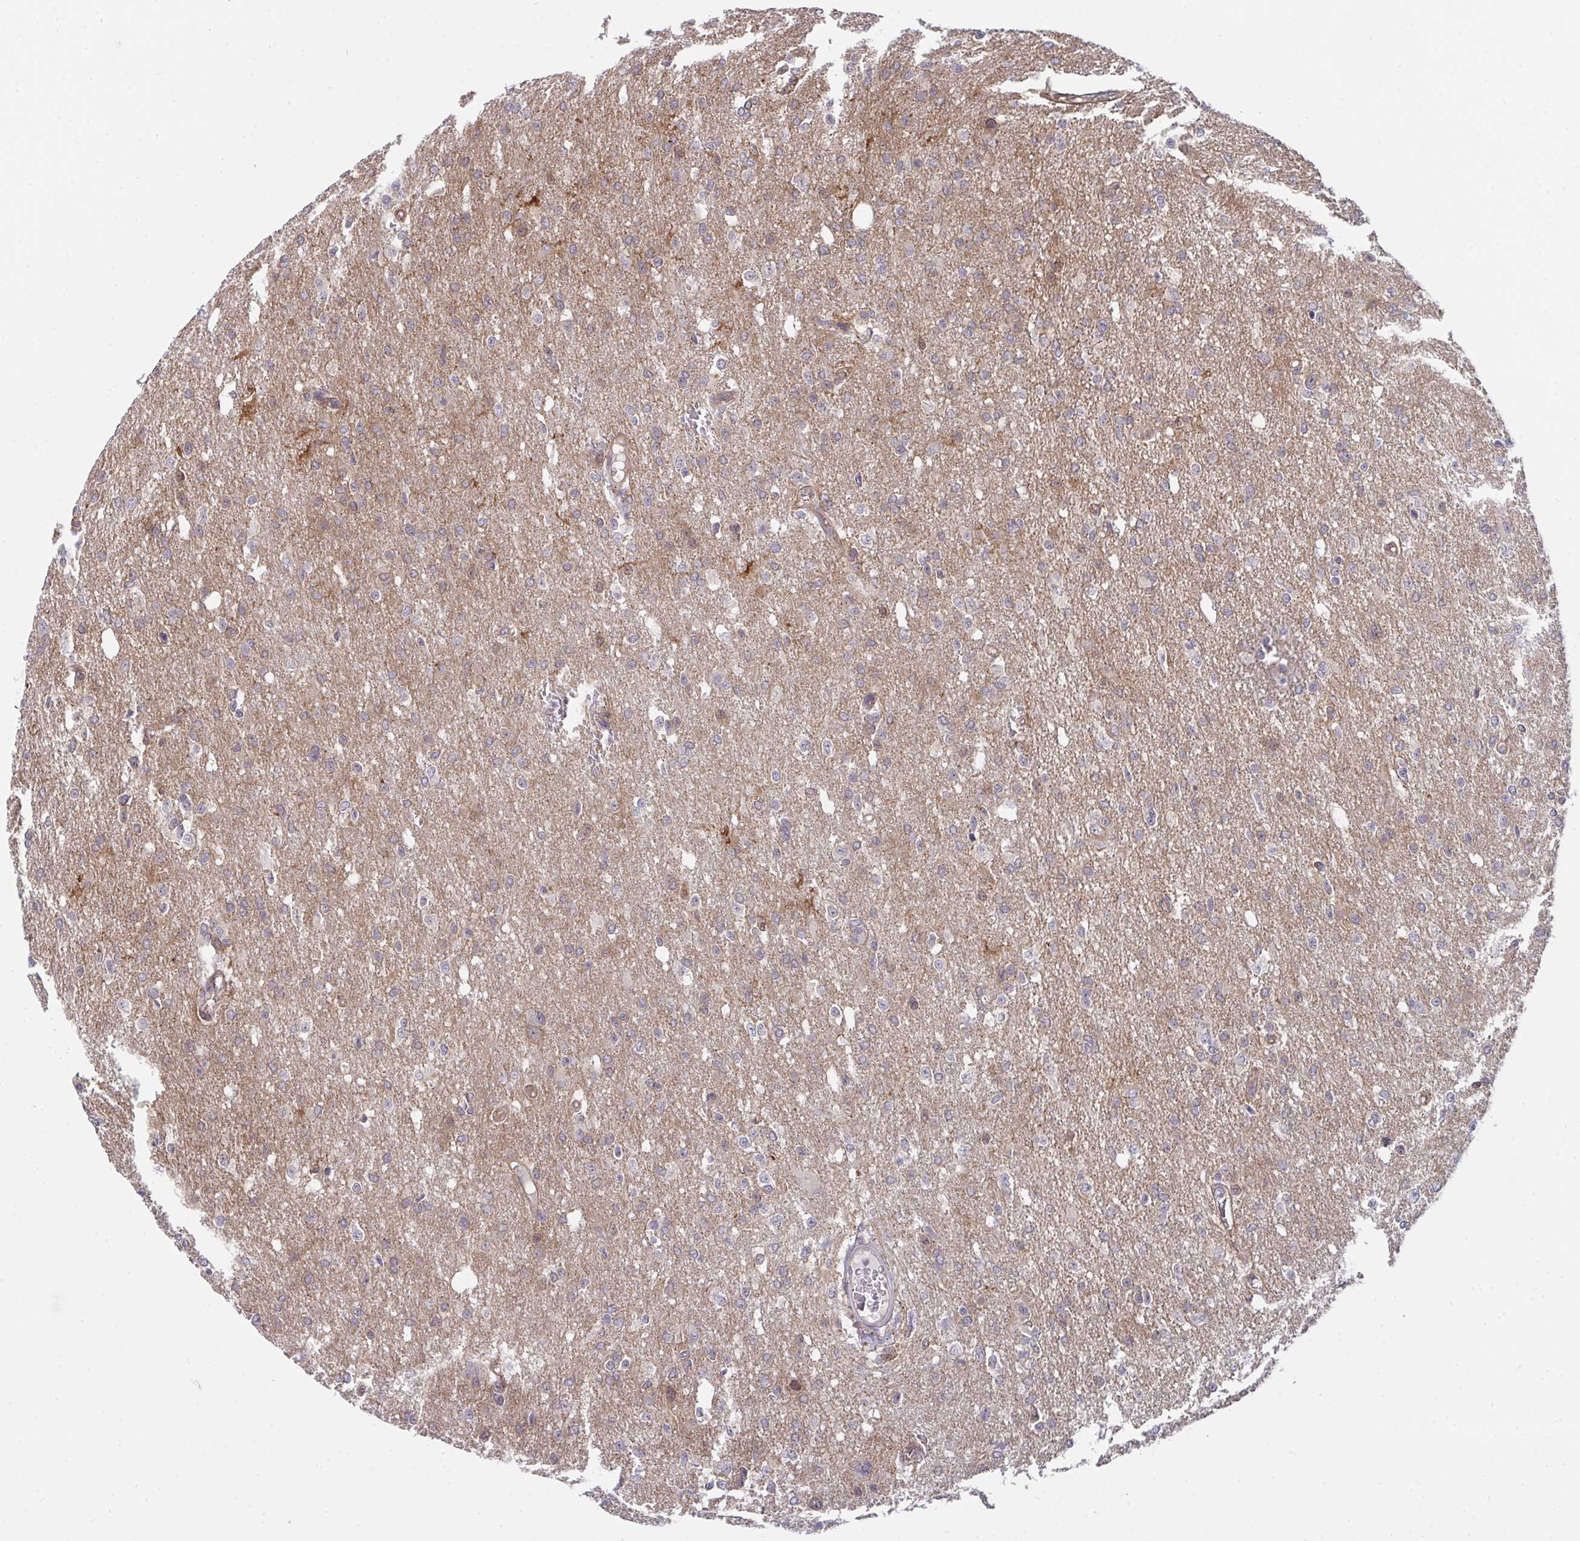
{"staining": {"intensity": "negative", "quantity": "none", "location": "none"}, "tissue": "glioma", "cell_type": "Tumor cells", "image_type": "cancer", "snomed": [{"axis": "morphology", "description": "Glioma, malignant, Low grade"}, {"axis": "topography", "description": "Brain"}], "caption": "Immunohistochemistry (IHC) histopathology image of human glioma stained for a protein (brown), which reveals no positivity in tumor cells. The staining was performed using DAB to visualize the protein expression in brown, while the nuclei were stained in blue with hematoxylin (Magnification: 20x).", "gene": "CASP9", "patient": {"sex": "male", "age": 26}}